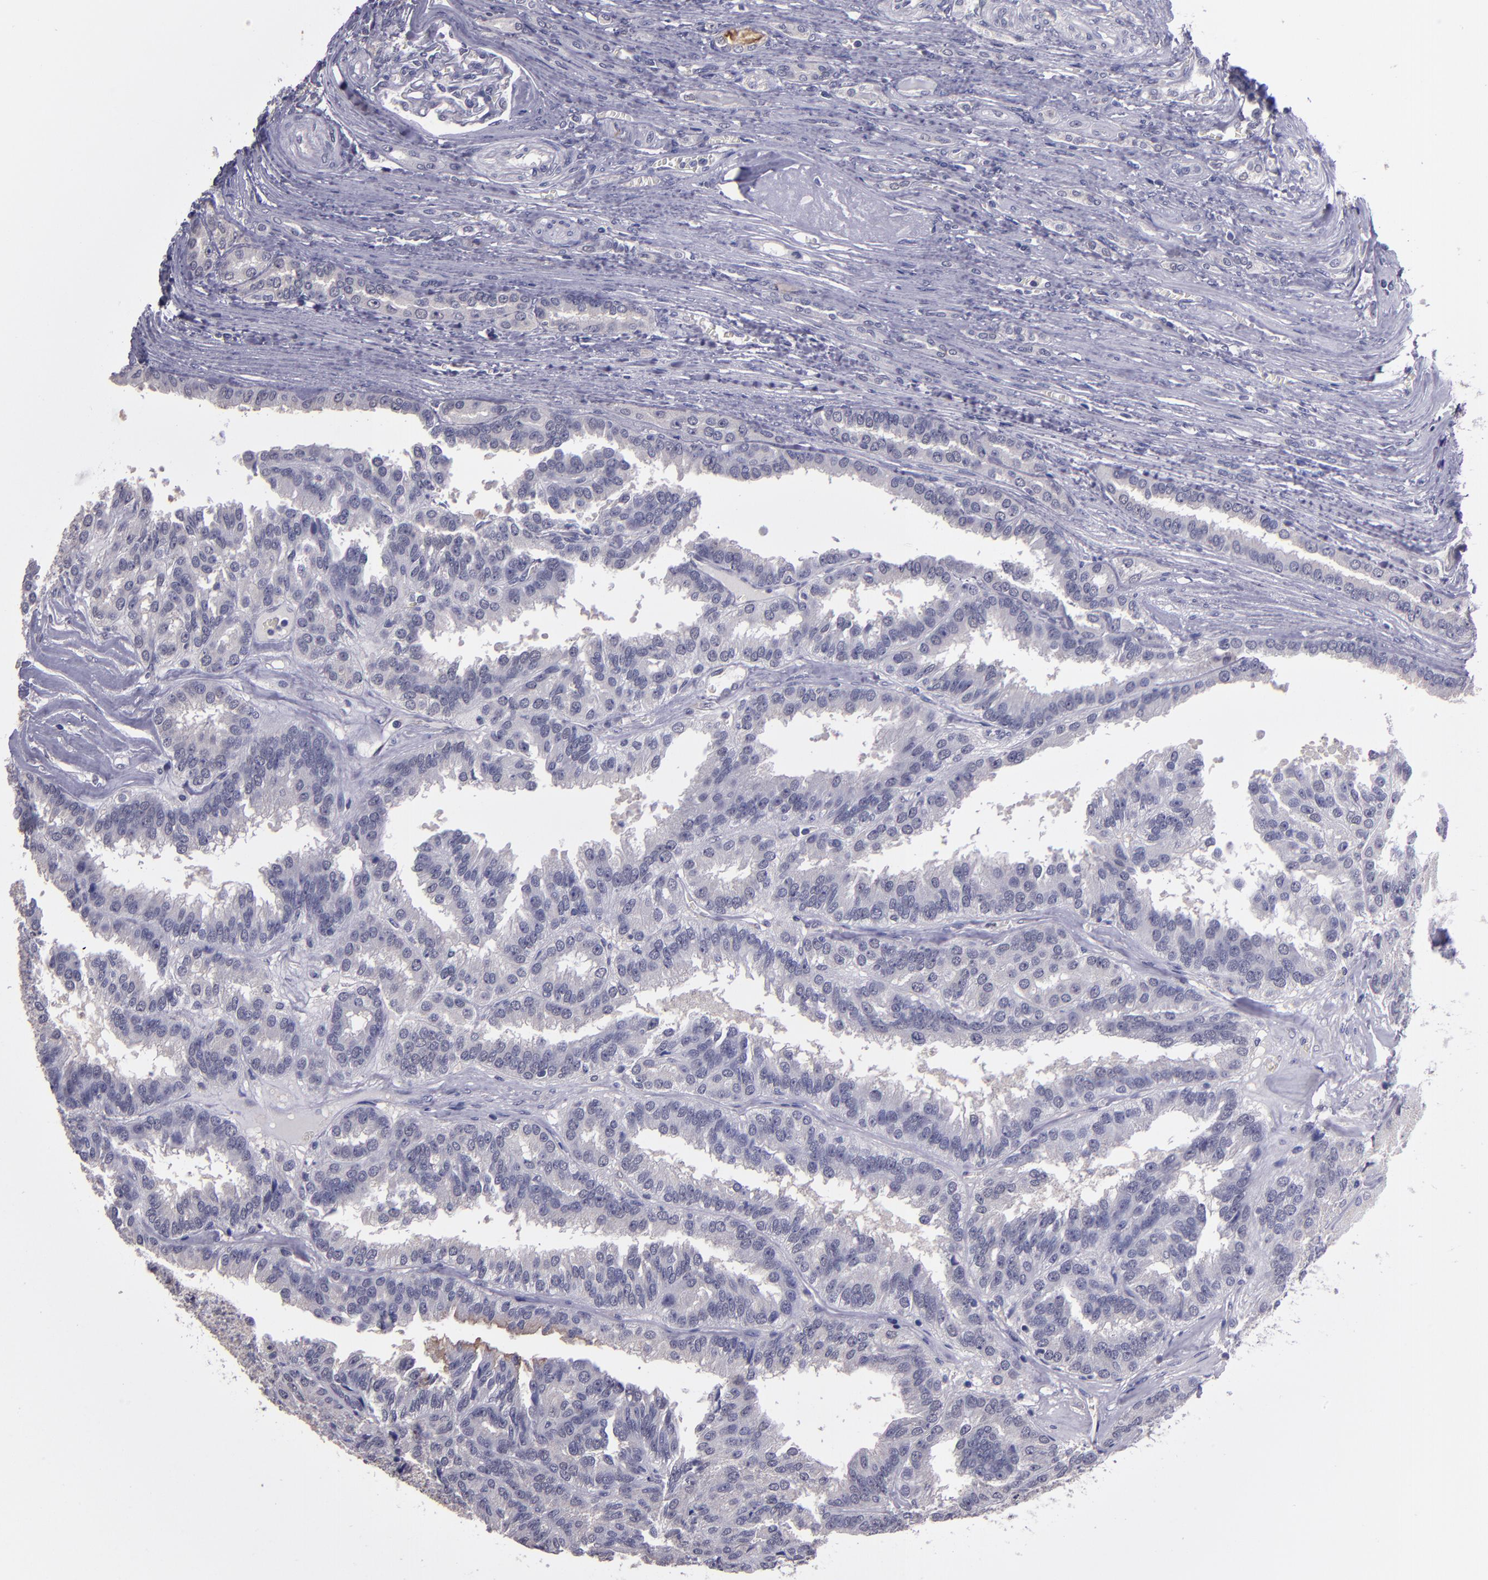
{"staining": {"intensity": "negative", "quantity": "none", "location": "none"}, "tissue": "renal cancer", "cell_type": "Tumor cells", "image_type": "cancer", "snomed": [{"axis": "morphology", "description": "Adenocarcinoma, NOS"}, {"axis": "topography", "description": "Kidney"}], "caption": "A histopathology image of renal cancer (adenocarcinoma) stained for a protein exhibits no brown staining in tumor cells.", "gene": "CEBPE", "patient": {"sex": "male", "age": 46}}